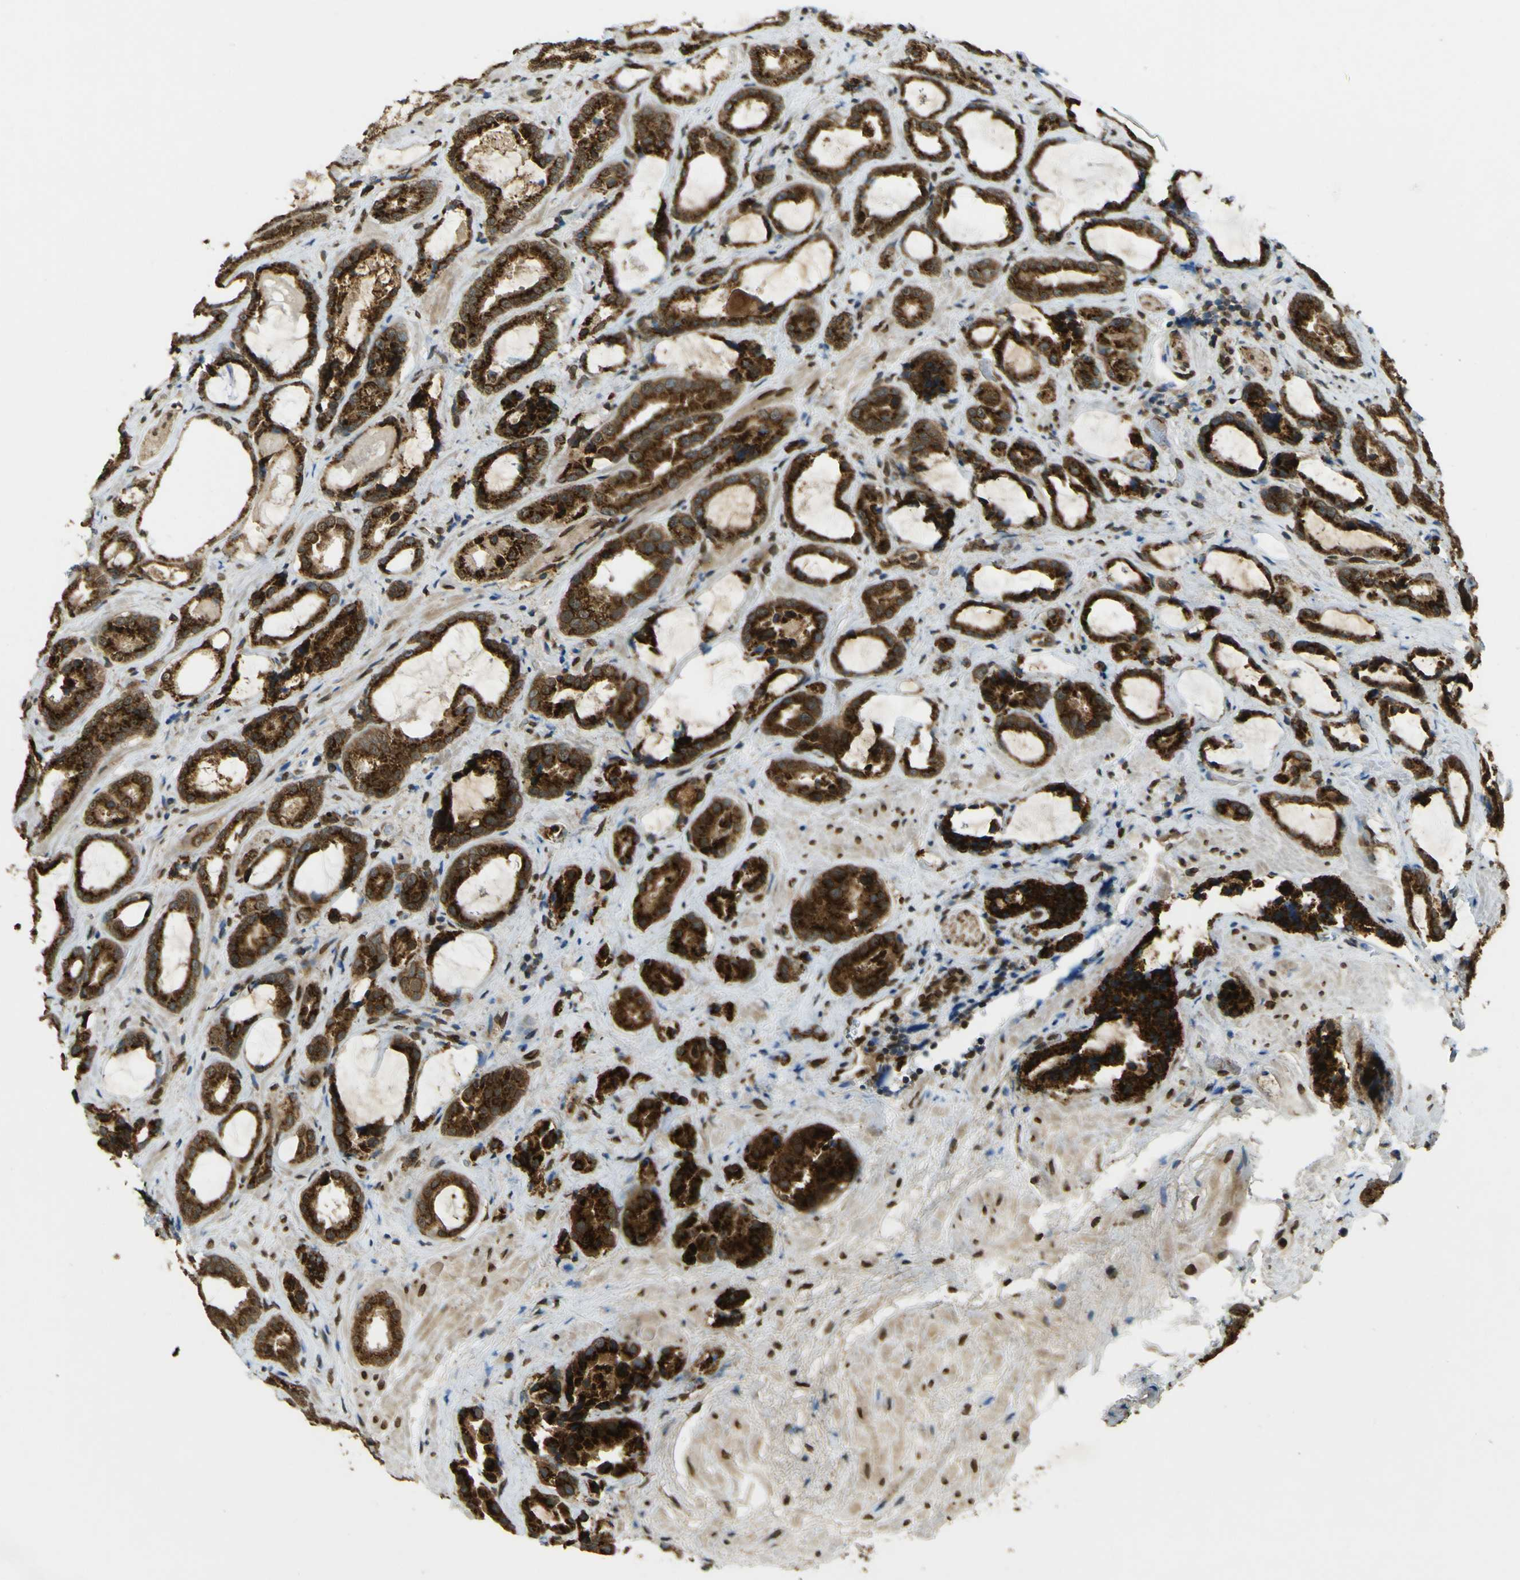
{"staining": {"intensity": "strong", "quantity": ">75%", "location": "cytoplasmic/membranous"}, "tissue": "prostate cancer", "cell_type": "Tumor cells", "image_type": "cancer", "snomed": [{"axis": "morphology", "description": "Adenocarcinoma, Low grade"}, {"axis": "topography", "description": "Prostate"}], "caption": "Tumor cells exhibit high levels of strong cytoplasmic/membranous positivity in about >75% of cells in prostate cancer.", "gene": "GALNT1", "patient": {"sex": "male", "age": 60}}